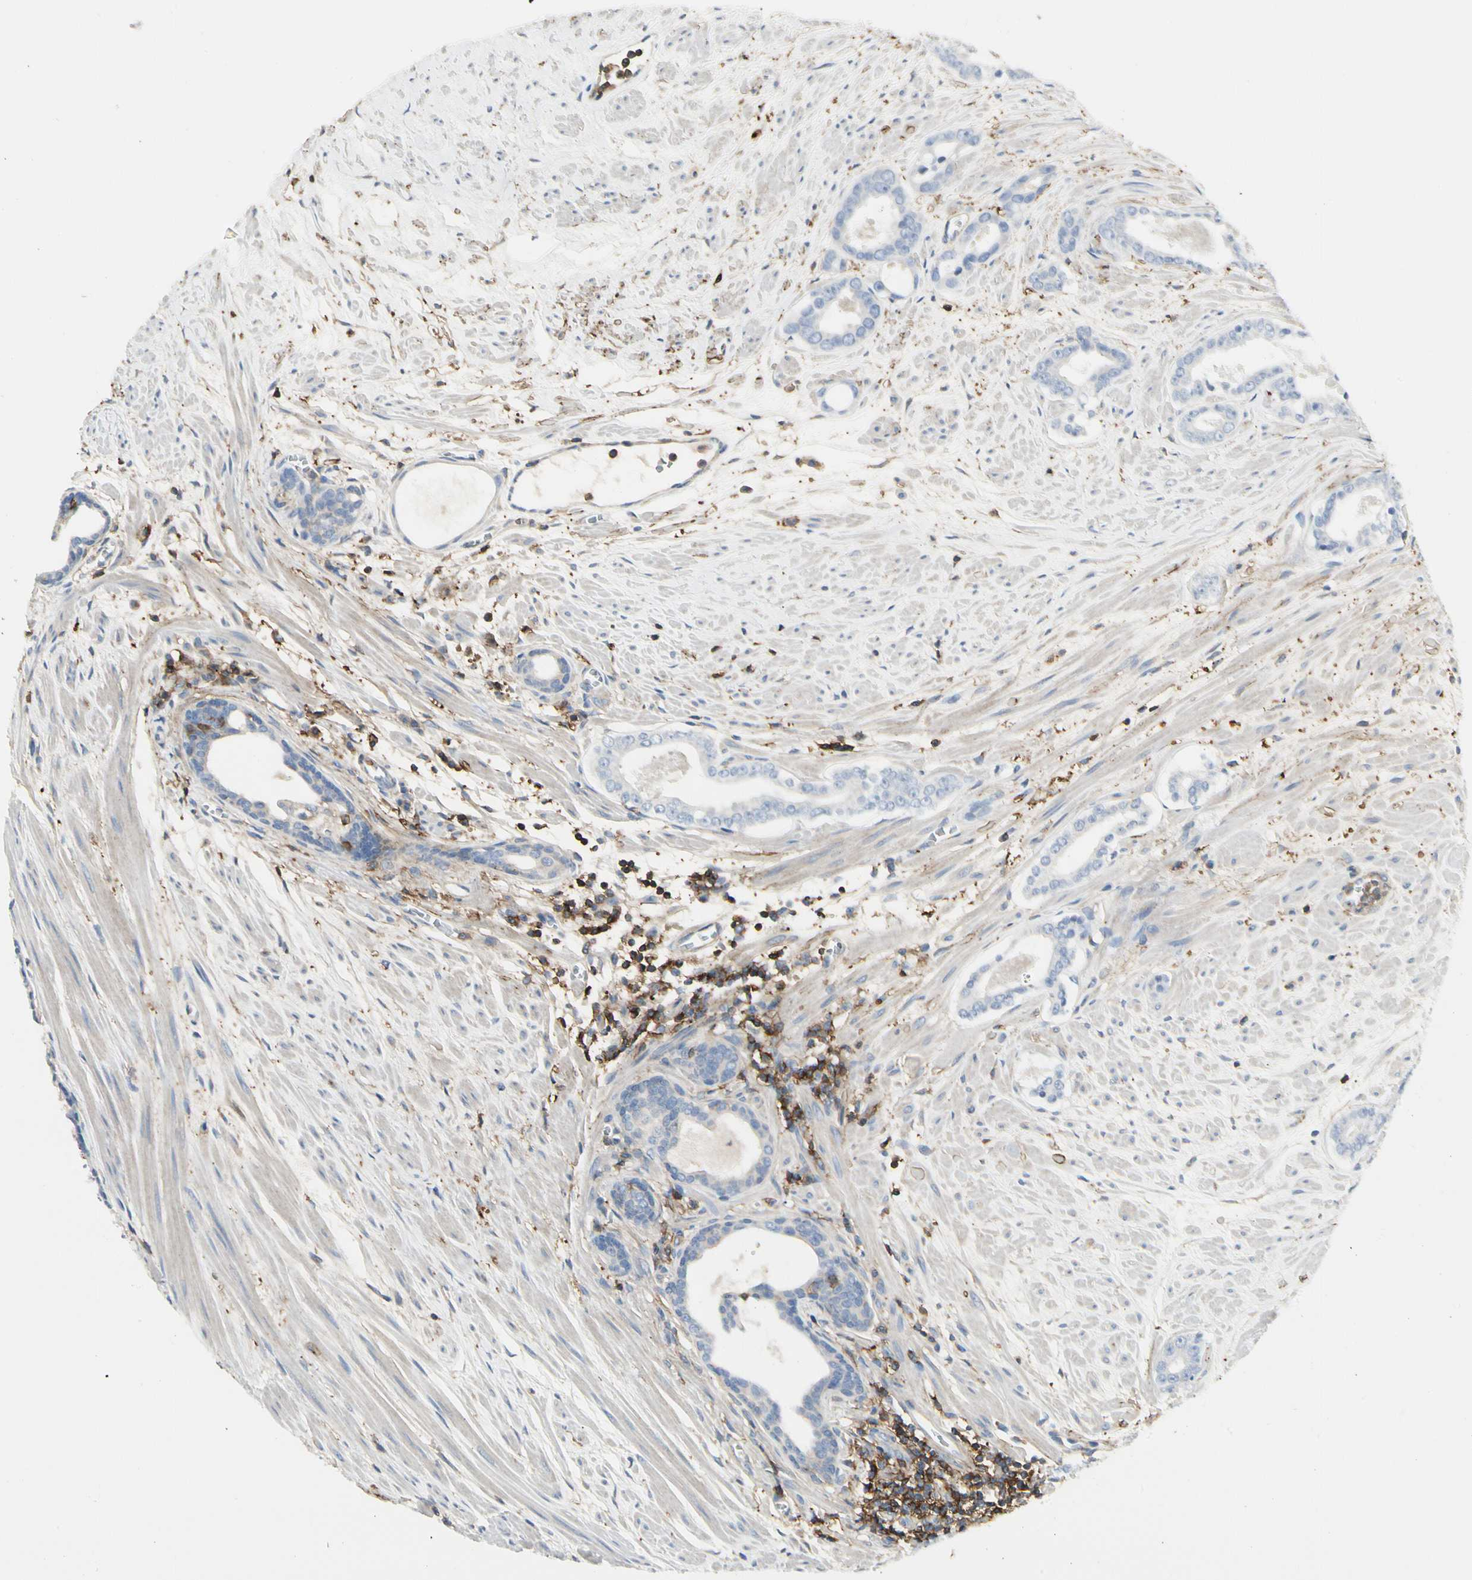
{"staining": {"intensity": "weak", "quantity": "<25%", "location": "cytoplasmic/membranous"}, "tissue": "prostate cancer", "cell_type": "Tumor cells", "image_type": "cancer", "snomed": [{"axis": "morphology", "description": "Adenocarcinoma, Low grade"}, {"axis": "topography", "description": "Prostate"}], "caption": "An IHC micrograph of prostate low-grade adenocarcinoma is shown. There is no staining in tumor cells of prostate low-grade adenocarcinoma.", "gene": "CLEC2B", "patient": {"sex": "male", "age": 57}}